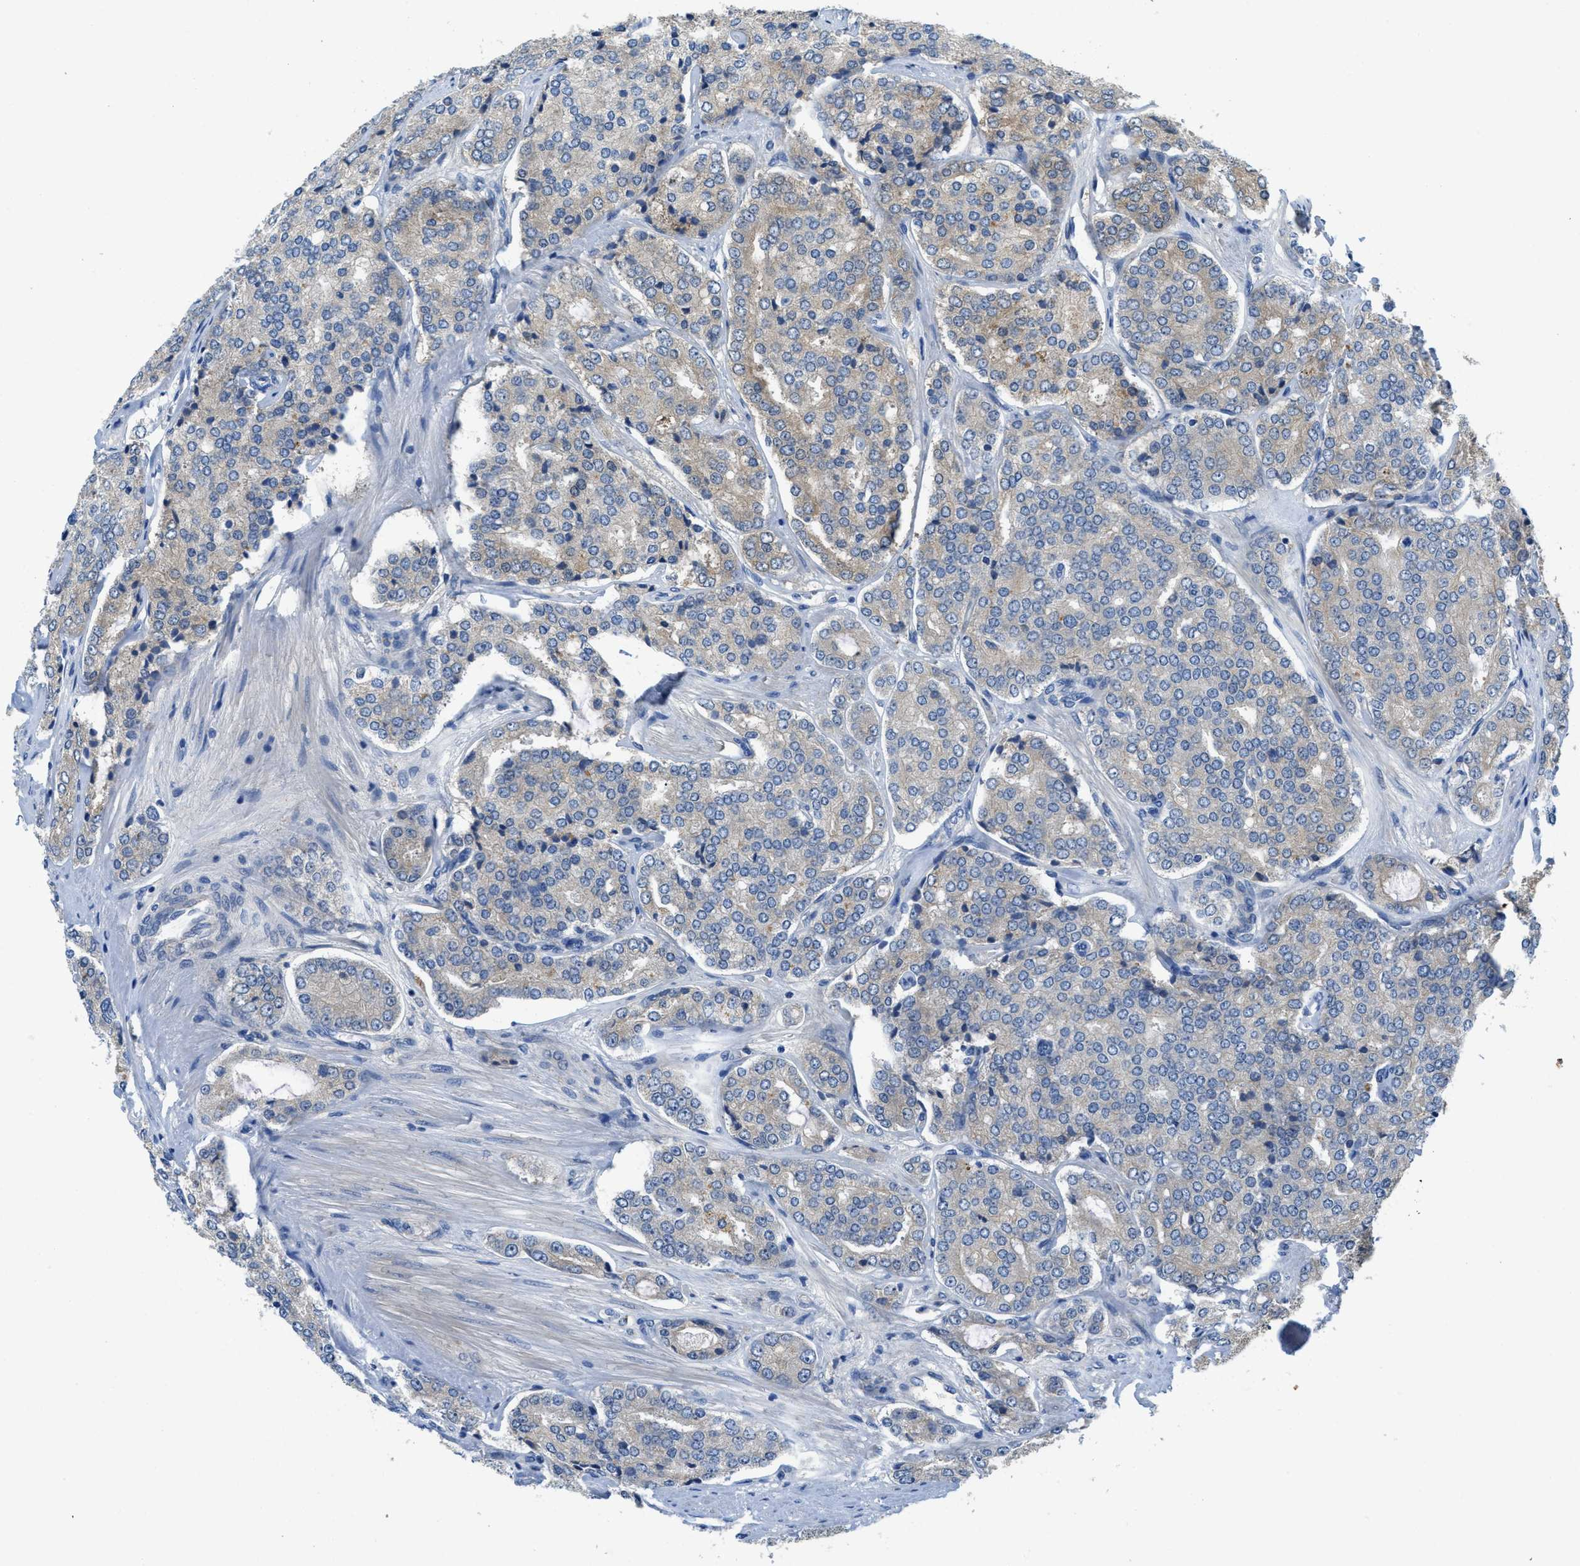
{"staining": {"intensity": "weak", "quantity": "<25%", "location": "cytoplasmic/membranous"}, "tissue": "prostate cancer", "cell_type": "Tumor cells", "image_type": "cancer", "snomed": [{"axis": "morphology", "description": "Adenocarcinoma, High grade"}, {"axis": "topography", "description": "Prostate"}], "caption": "The image demonstrates no staining of tumor cells in prostate cancer (adenocarcinoma (high-grade)).", "gene": "RIPK2", "patient": {"sex": "male", "age": 65}}